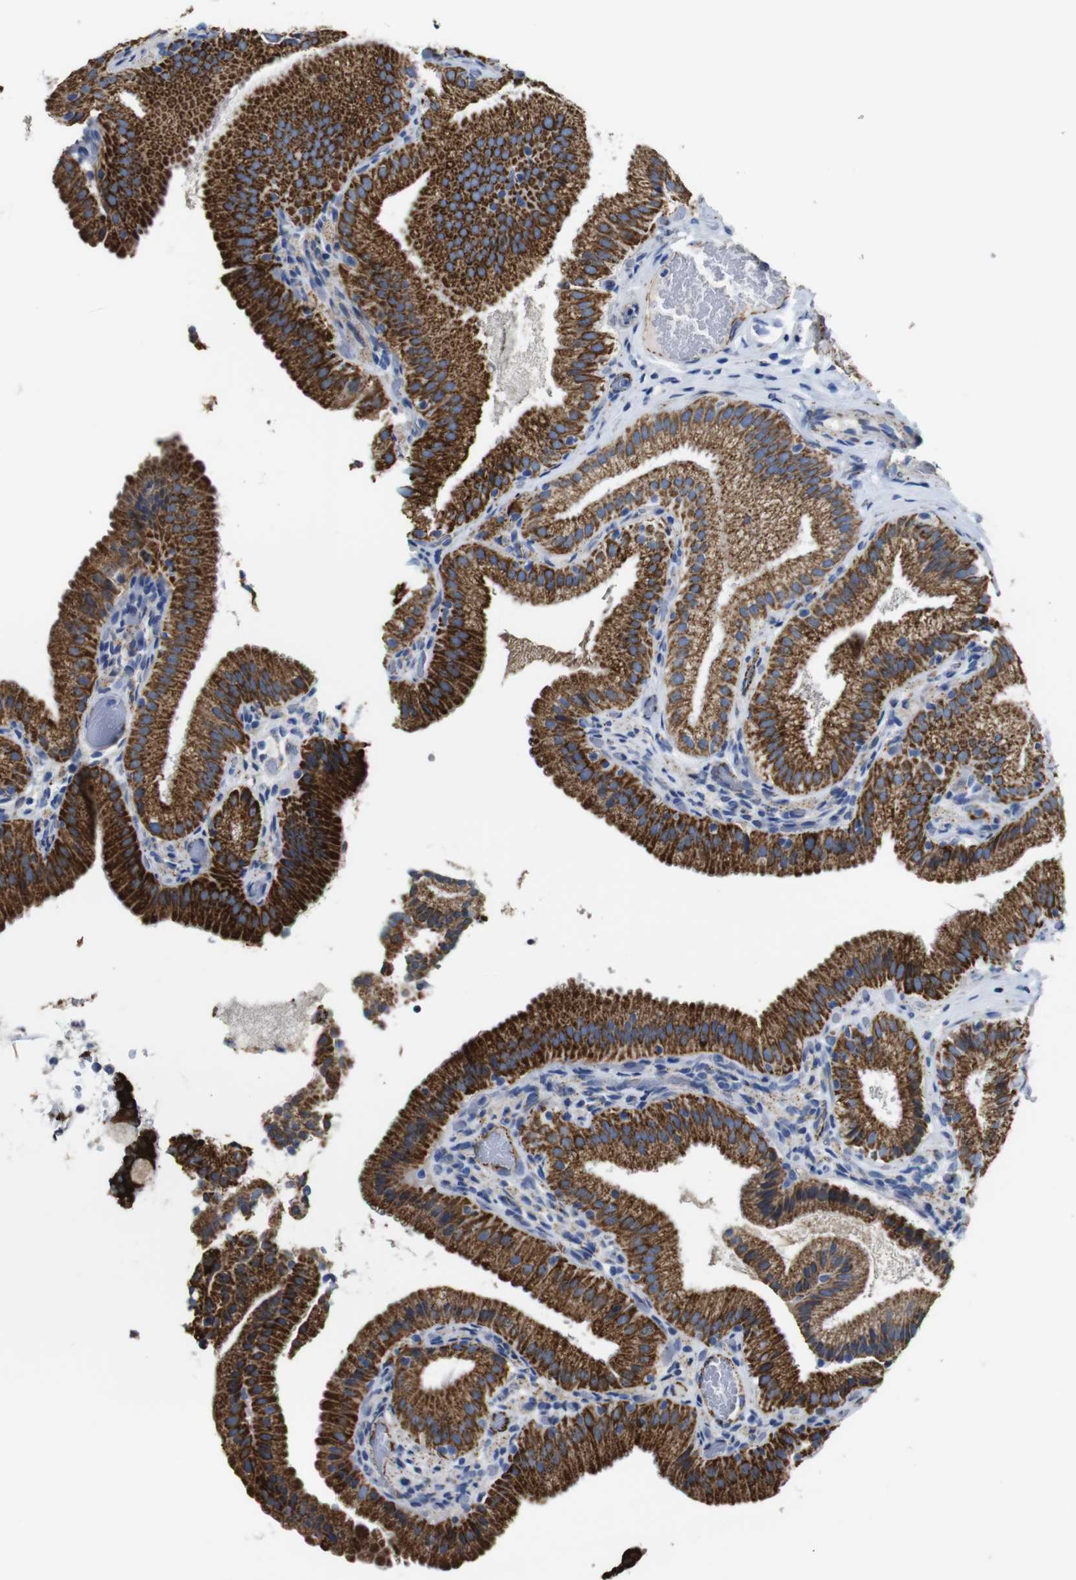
{"staining": {"intensity": "strong", "quantity": "25%-75%", "location": "cytoplasmic/membranous"}, "tissue": "gallbladder", "cell_type": "Glandular cells", "image_type": "normal", "snomed": [{"axis": "morphology", "description": "Normal tissue, NOS"}, {"axis": "topography", "description": "Gallbladder"}], "caption": "The image shows immunohistochemical staining of normal gallbladder. There is strong cytoplasmic/membranous expression is appreciated in about 25%-75% of glandular cells.", "gene": "MAOA", "patient": {"sex": "male", "age": 54}}